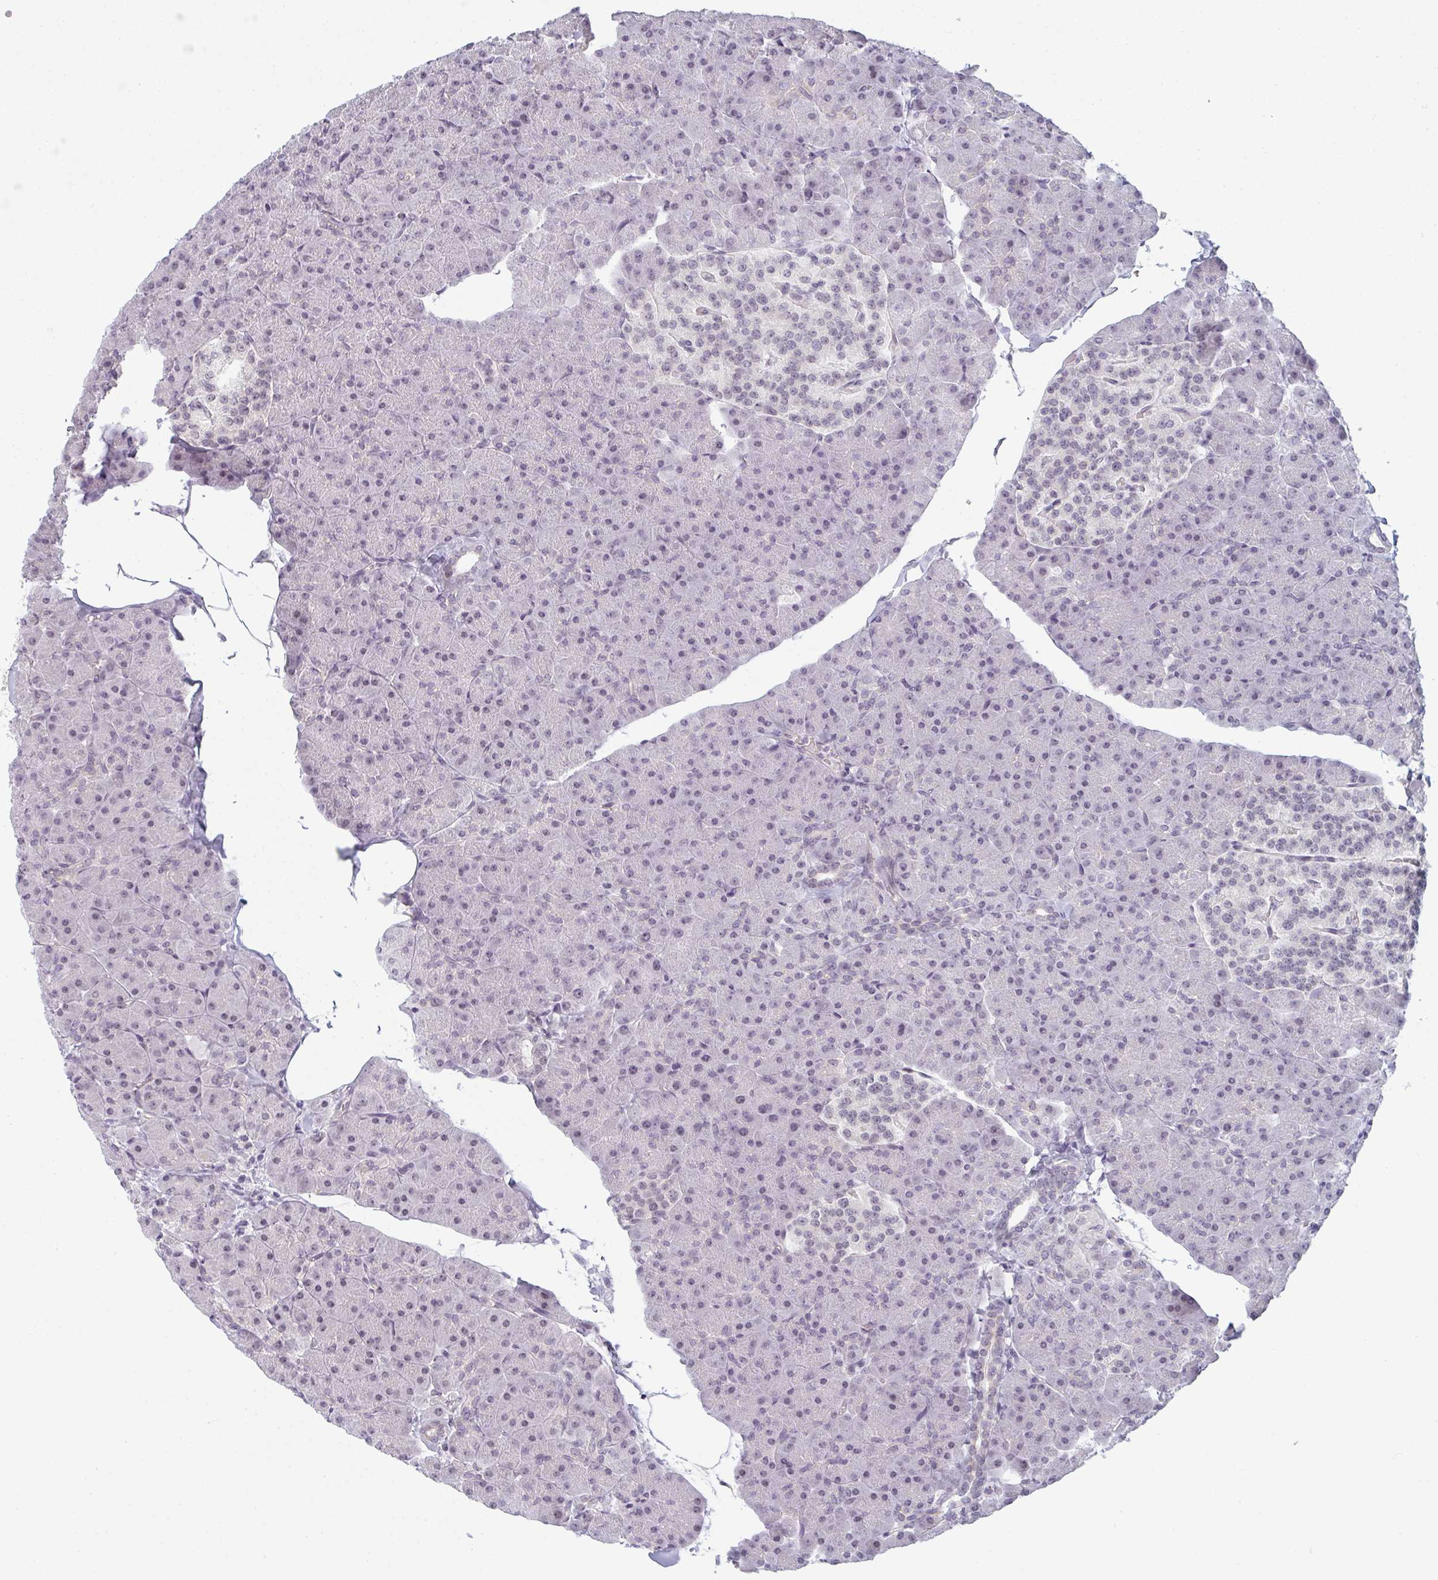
{"staining": {"intensity": "negative", "quantity": "none", "location": "none"}, "tissue": "pancreas", "cell_type": "Exocrine glandular cells", "image_type": "normal", "snomed": [{"axis": "morphology", "description": "Normal tissue, NOS"}, {"axis": "topography", "description": "Pancreas"}], "caption": "Immunohistochemistry (IHC) image of normal pancreas stained for a protein (brown), which demonstrates no expression in exocrine glandular cells.", "gene": "TEX33", "patient": {"sex": "male", "age": 35}}